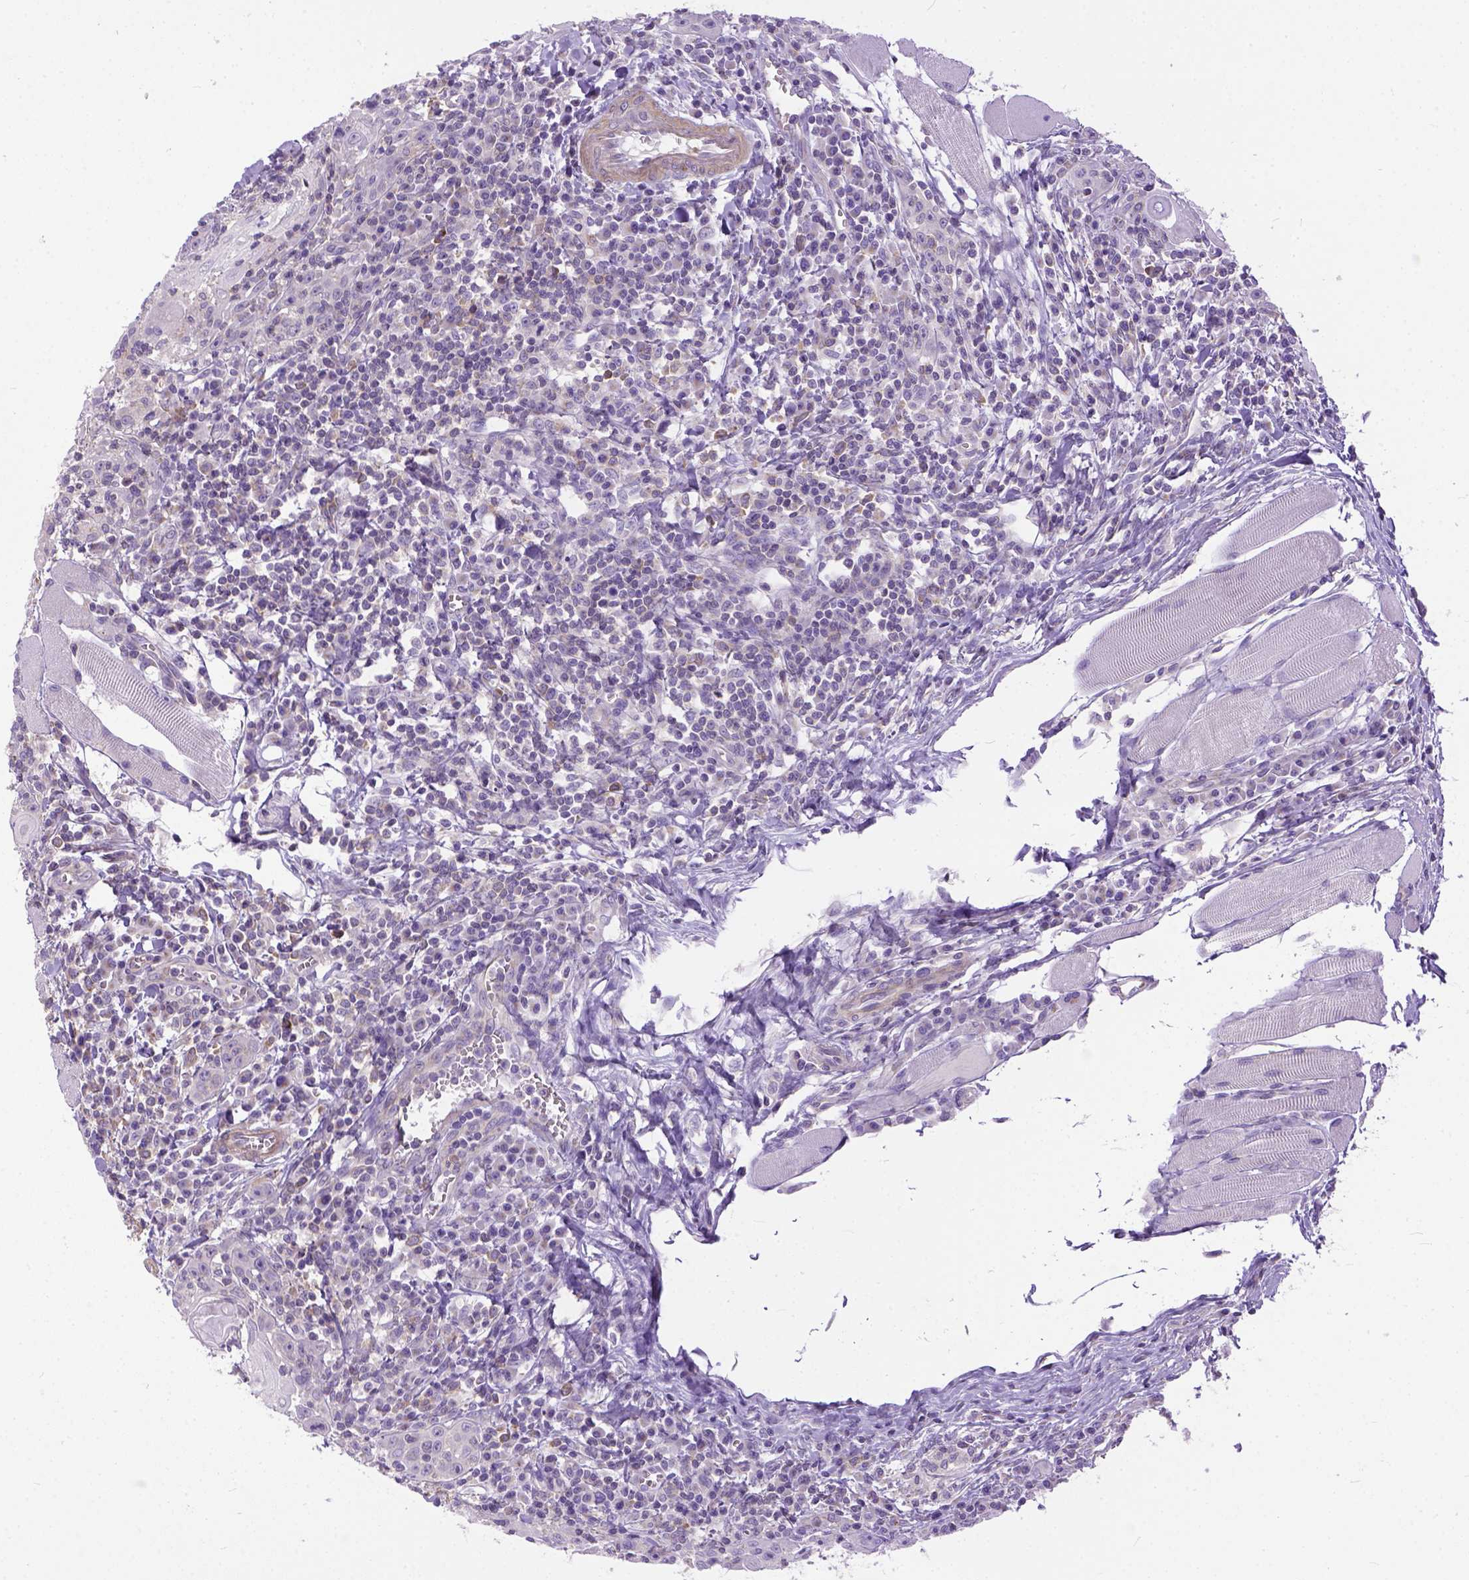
{"staining": {"intensity": "negative", "quantity": "none", "location": "none"}, "tissue": "head and neck cancer", "cell_type": "Tumor cells", "image_type": "cancer", "snomed": [{"axis": "morphology", "description": "Squamous cell carcinoma, NOS"}, {"axis": "topography", "description": "Head-Neck"}], "caption": "DAB (3,3'-diaminobenzidine) immunohistochemical staining of squamous cell carcinoma (head and neck) exhibits no significant staining in tumor cells.", "gene": "BANF2", "patient": {"sex": "male", "age": 52}}